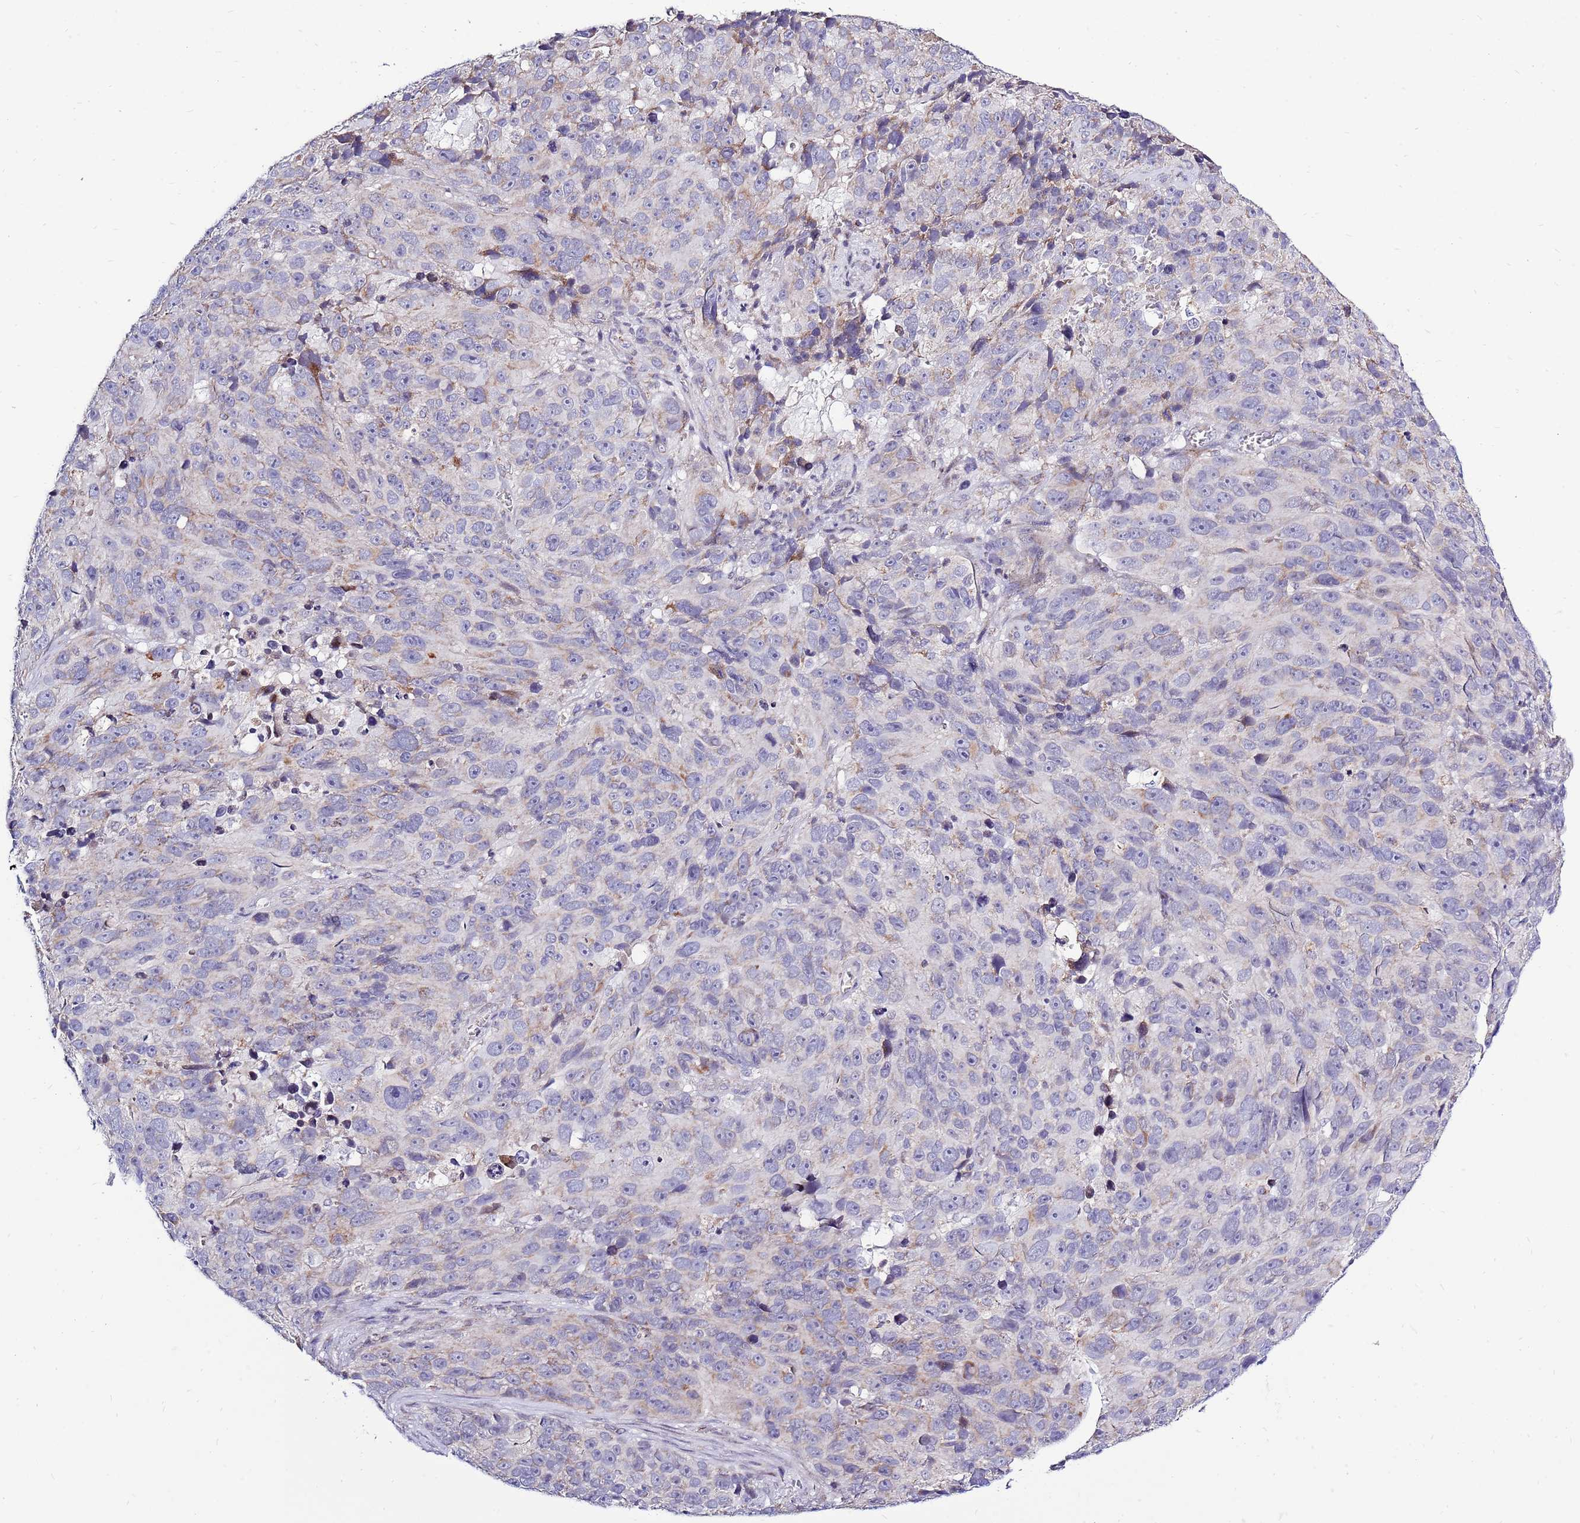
{"staining": {"intensity": "weak", "quantity": "<25%", "location": "cytoplasmic/membranous"}, "tissue": "melanoma", "cell_type": "Tumor cells", "image_type": "cancer", "snomed": [{"axis": "morphology", "description": "Malignant melanoma, NOS"}, {"axis": "topography", "description": "Skin"}], "caption": "This is a micrograph of immunohistochemistry (IHC) staining of melanoma, which shows no expression in tumor cells.", "gene": "IGF1R", "patient": {"sex": "male", "age": 84}}